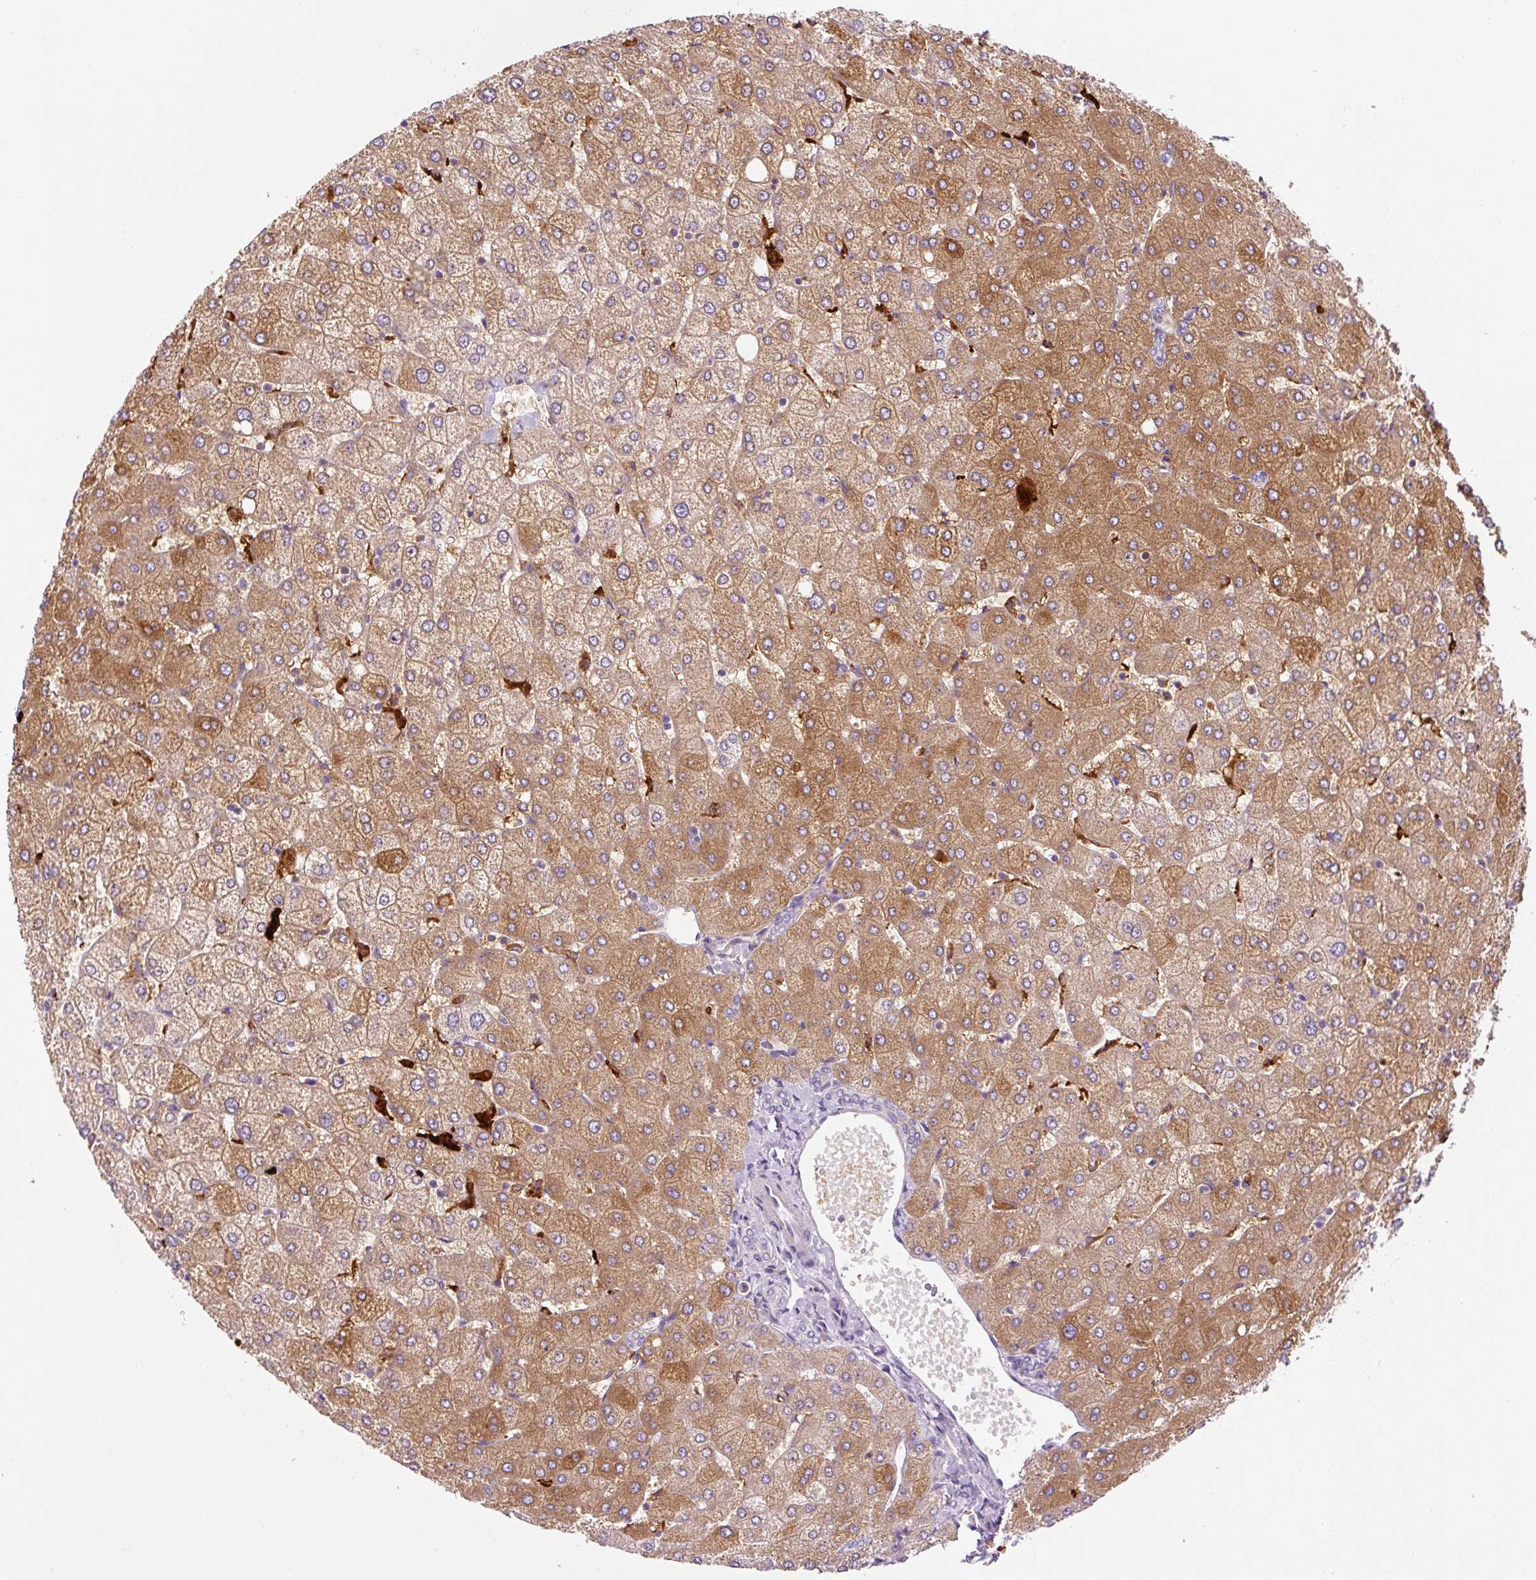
{"staining": {"intensity": "negative", "quantity": "none", "location": "none"}, "tissue": "liver", "cell_type": "Cholangiocytes", "image_type": "normal", "snomed": [{"axis": "morphology", "description": "Normal tissue, NOS"}, {"axis": "topography", "description": "Liver"}], "caption": "Immunohistochemistry photomicrograph of benign liver: liver stained with DAB (3,3'-diaminobenzidine) displays no significant protein positivity in cholangiocytes.", "gene": "FUT10", "patient": {"sex": "female", "age": 54}}